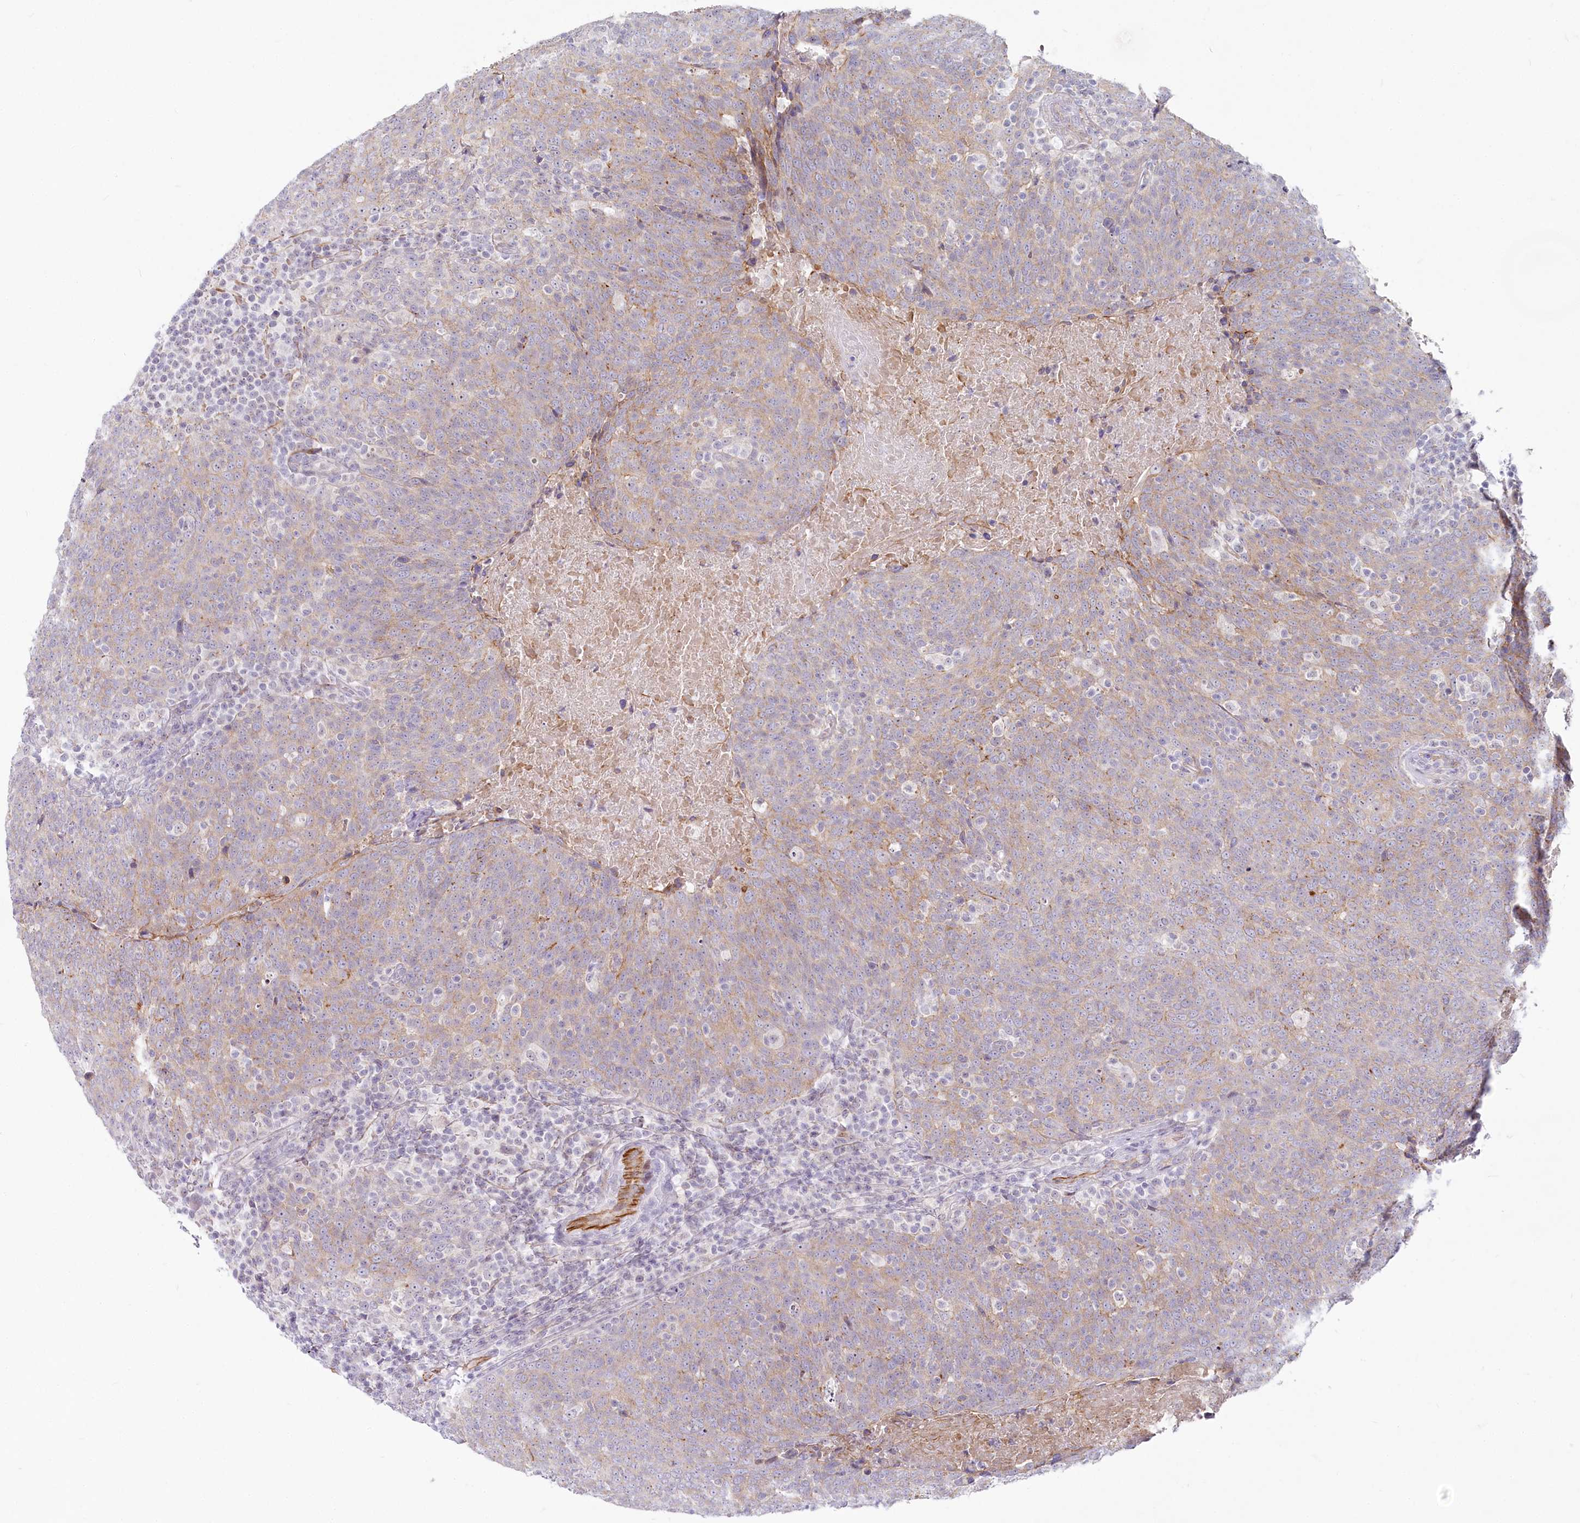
{"staining": {"intensity": "weak", "quantity": ">75%", "location": "cytoplasmic/membranous"}, "tissue": "head and neck cancer", "cell_type": "Tumor cells", "image_type": "cancer", "snomed": [{"axis": "morphology", "description": "Squamous cell carcinoma, NOS"}, {"axis": "morphology", "description": "Squamous cell carcinoma, metastatic, NOS"}, {"axis": "topography", "description": "Lymph node"}, {"axis": "topography", "description": "Head-Neck"}], "caption": "Protein analysis of head and neck squamous cell carcinoma tissue exhibits weak cytoplasmic/membranous positivity in approximately >75% of tumor cells.", "gene": "ABHD8", "patient": {"sex": "male", "age": 62}}